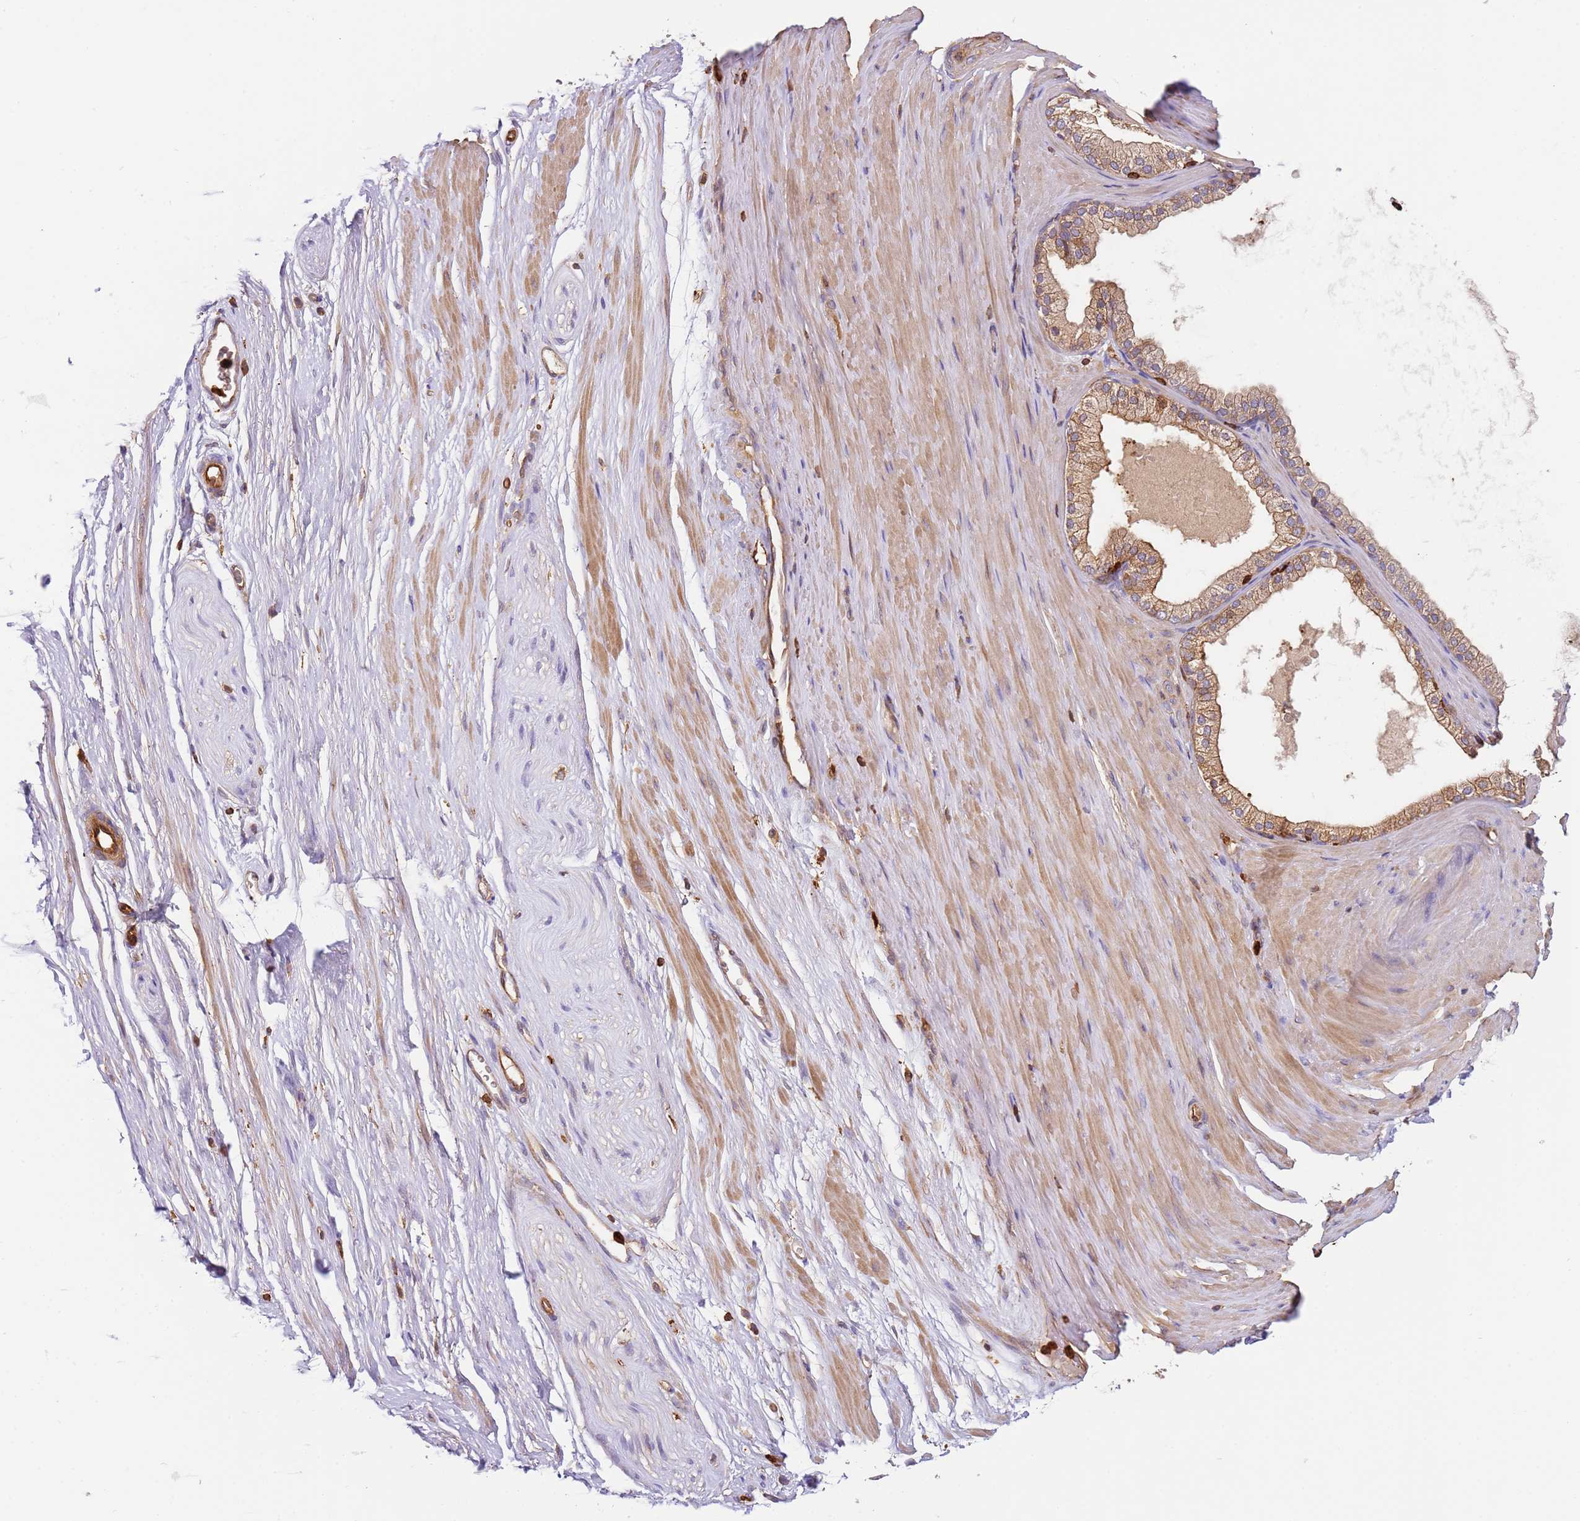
{"staining": {"intensity": "negative", "quantity": "none", "location": "none"}, "tissue": "adipose tissue", "cell_type": "Adipocytes", "image_type": "normal", "snomed": [{"axis": "morphology", "description": "Normal tissue, NOS"}, {"axis": "morphology", "description": "Adenocarcinoma, Low grade"}, {"axis": "topography", "description": "Prostate"}, {"axis": "topography", "description": "Peripheral nerve tissue"}], "caption": "Adipocytes show no significant protein staining in unremarkable adipose tissue.", "gene": "OR6P1", "patient": {"sex": "male", "age": 63}}